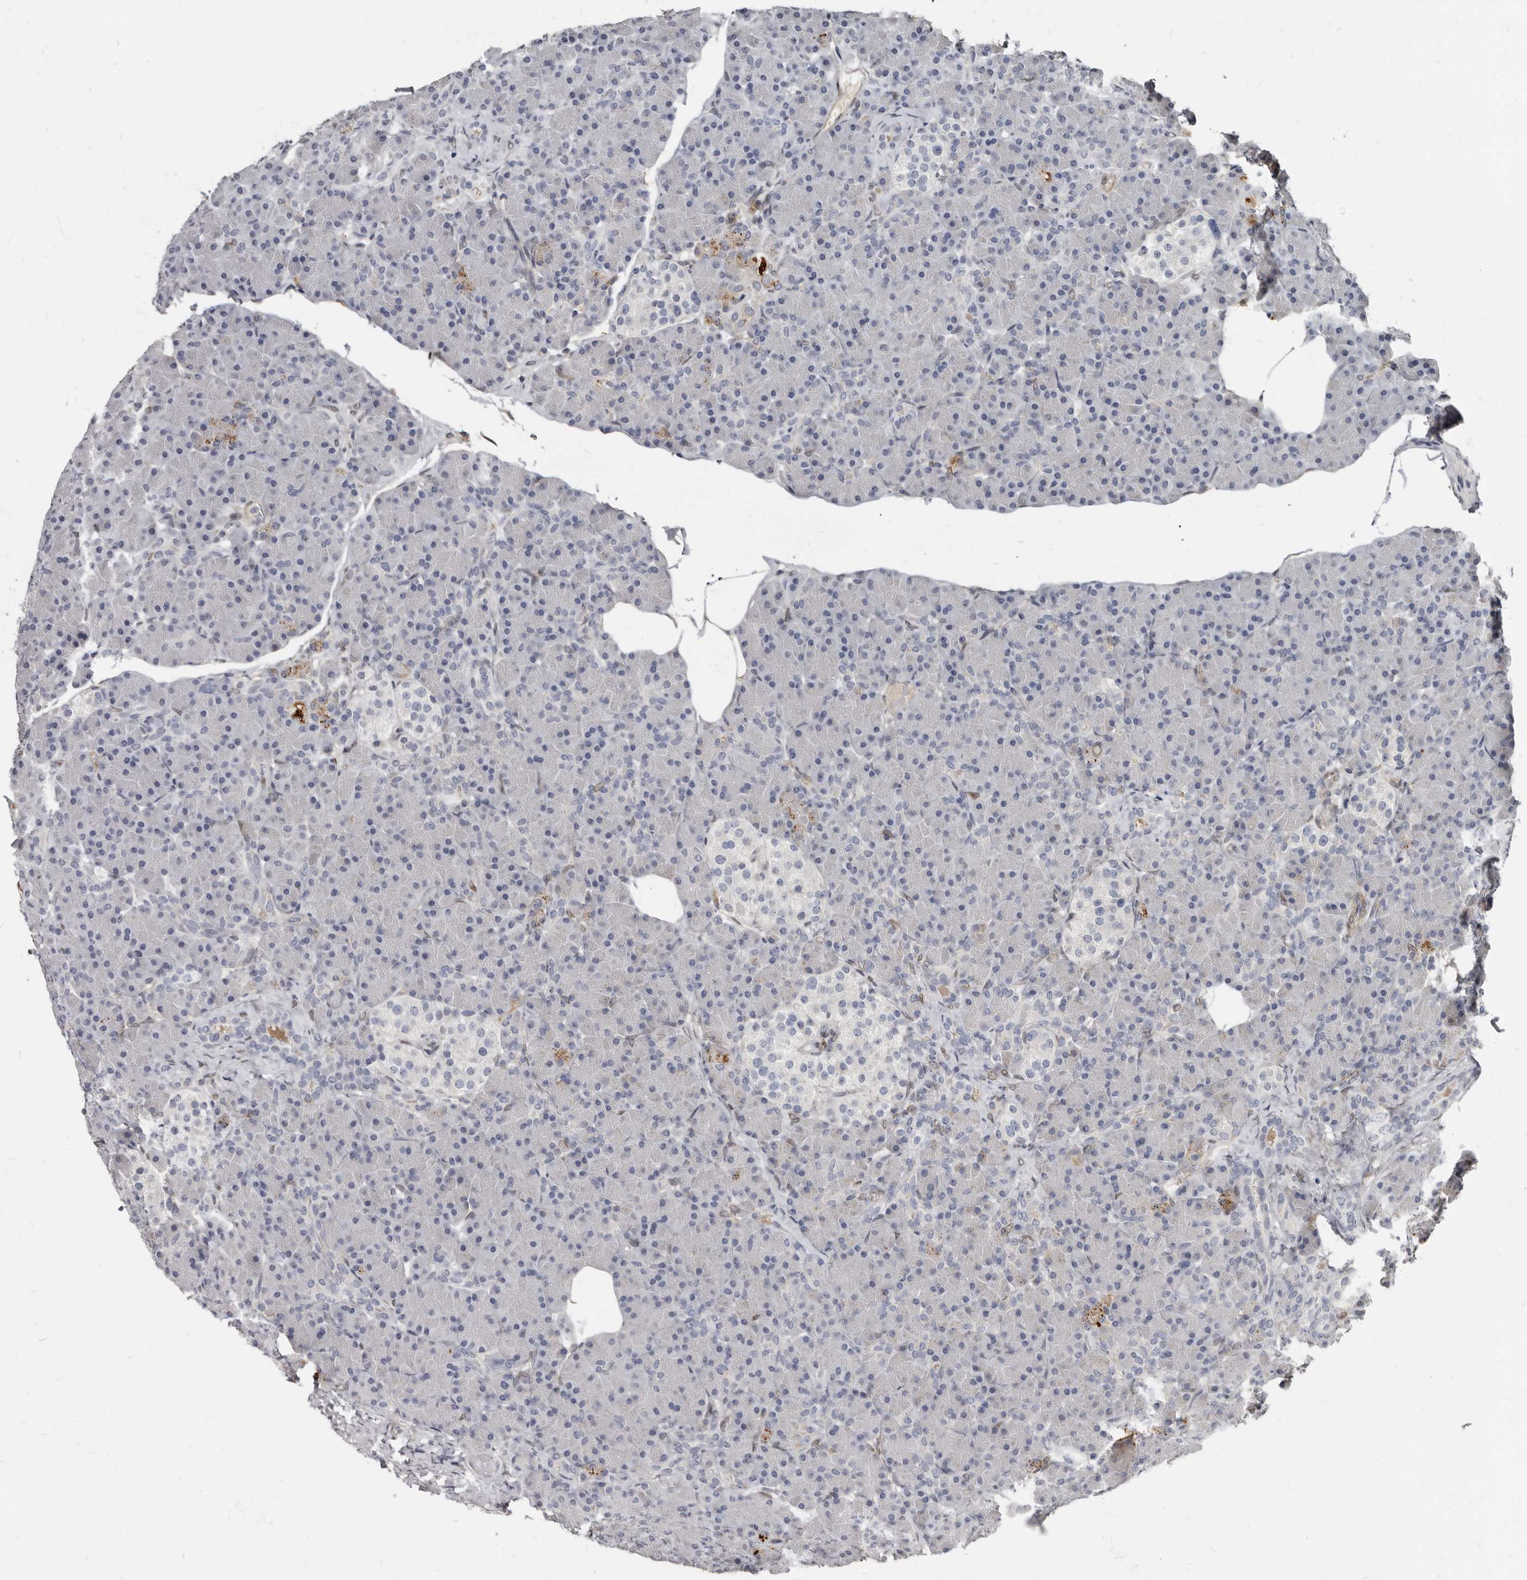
{"staining": {"intensity": "moderate", "quantity": "<25%", "location": "cytoplasmic/membranous"}, "tissue": "pancreas", "cell_type": "Exocrine glandular cells", "image_type": "normal", "snomed": [{"axis": "morphology", "description": "Normal tissue, NOS"}, {"axis": "topography", "description": "Pancreas"}], "caption": "Pancreas stained with immunohistochemistry (IHC) exhibits moderate cytoplasmic/membranous staining in about <25% of exocrine glandular cells. (DAB IHC with brightfield microscopy, high magnification).", "gene": "MRGPRF", "patient": {"sex": "female", "age": 43}}